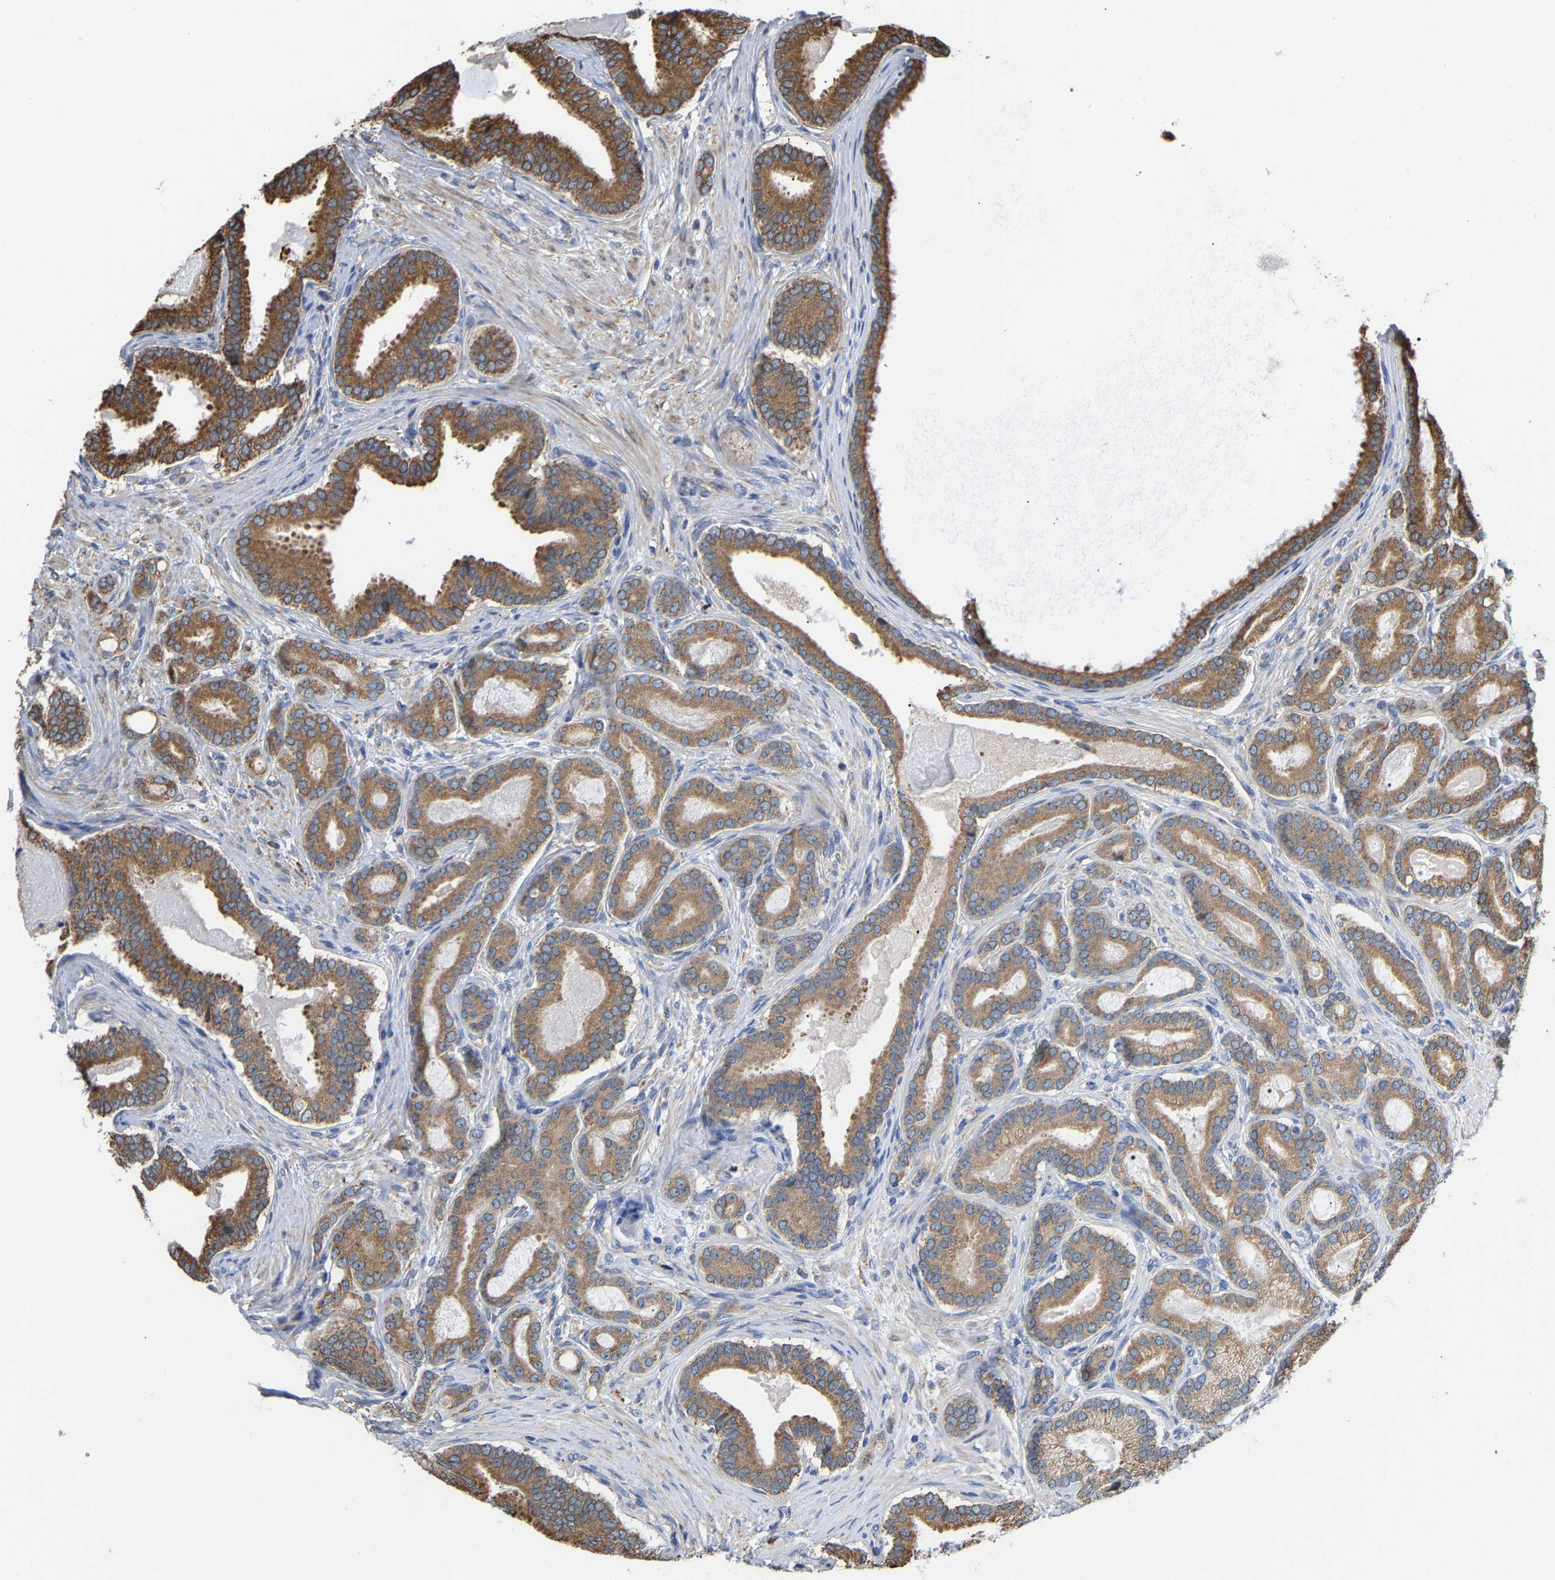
{"staining": {"intensity": "moderate", "quantity": ">75%", "location": "cytoplasmic/membranous"}, "tissue": "prostate cancer", "cell_type": "Tumor cells", "image_type": "cancer", "snomed": [{"axis": "morphology", "description": "Adenocarcinoma, High grade"}, {"axis": "topography", "description": "Prostate"}], "caption": "Immunohistochemistry (IHC) staining of prostate adenocarcinoma (high-grade), which shows medium levels of moderate cytoplasmic/membranous positivity in approximately >75% of tumor cells indicating moderate cytoplasmic/membranous protein staining. The staining was performed using DAB (3,3'-diaminobenzidine) (brown) for protein detection and nuclei were counterstained in hematoxylin (blue).", "gene": "ARAP1", "patient": {"sex": "male", "age": 60}}